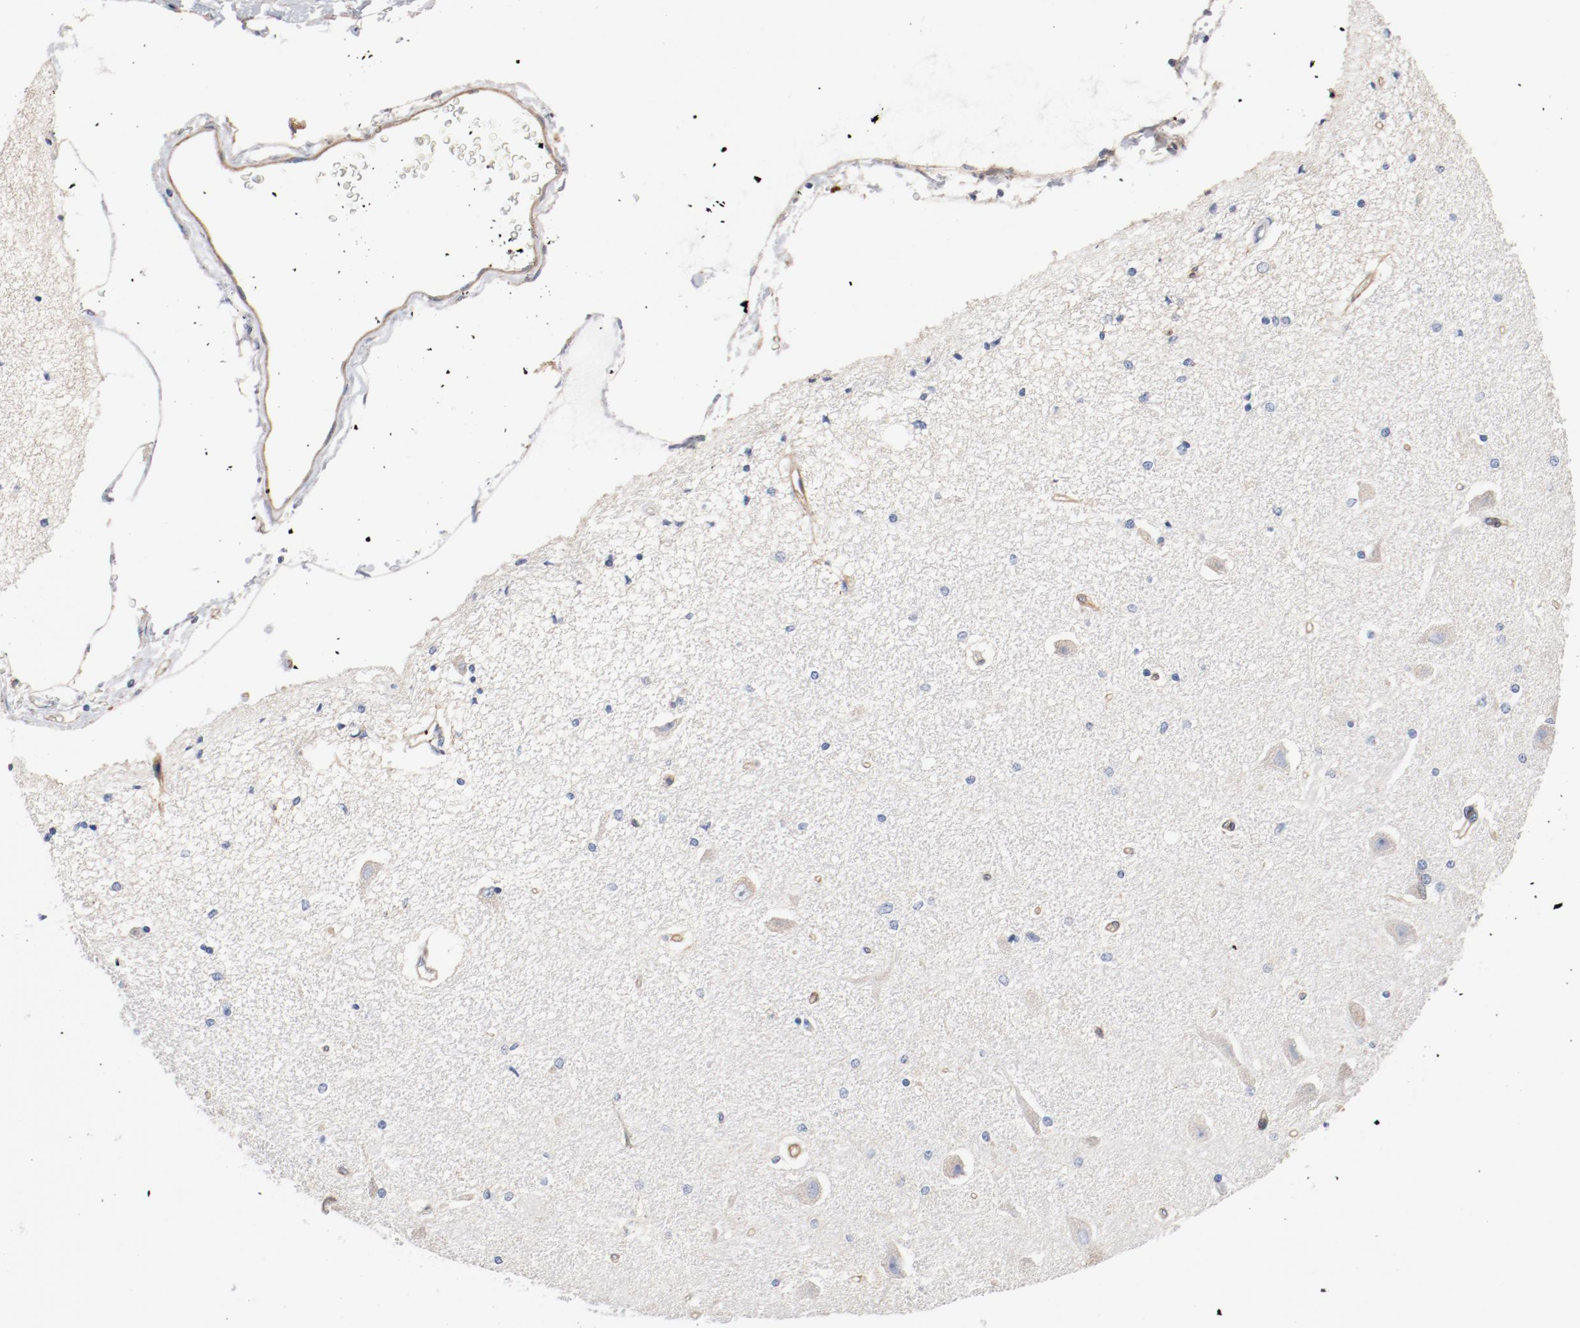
{"staining": {"intensity": "negative", "quantity": "none", "location": "none"}, "tissue": "hippocampus", "cell_type": "Glial cells", "image_type": "normal", "snomed": [{"axis": "morphology", "description": "Normal tissue, NOS"}, {"axis": "topography", "description": "Hippocampus"}], "caption": "This is an IHC photomicrograph of unremarkable human hippocampus. There is no staining in glial cells.", "gene": "ILK", "patient": {"sex": "female", "age": 54}}